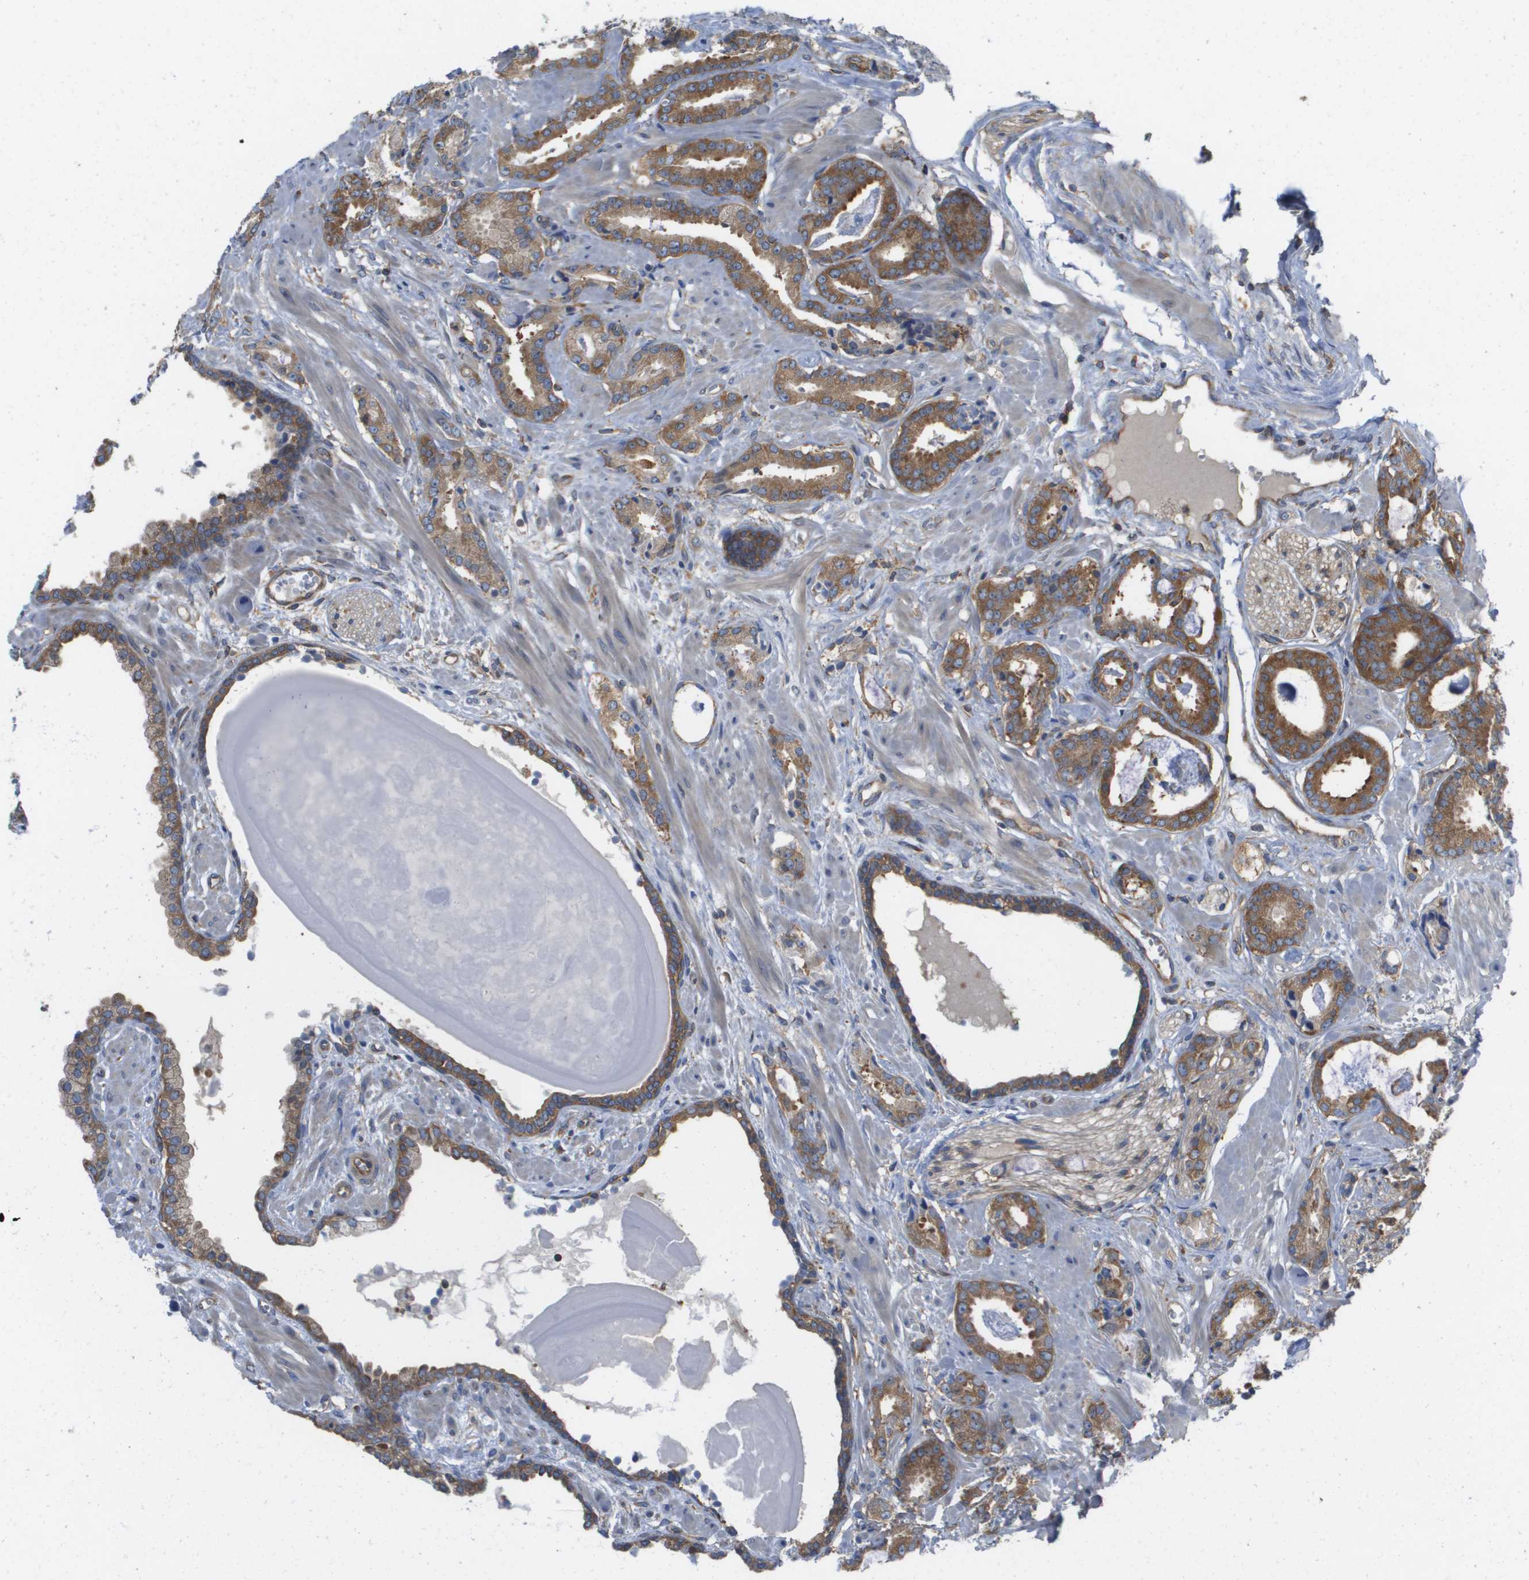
{"staining": {"intensity": "strong", "quantity": ">75%", "location": "cytoplasmic/membranous"}, "tissue": "prostate cancer", "cell_type": "Tumor cells", "image_type": "cancer", "snomed": [{"axis": "morphology", "description": "Adenocarcinoma, Low grade"}, {"axis": "topography", "description": "Prostate"}], "caption": "Immunohistochemistry (DAB (3,3'-diaminobenzidine)) staining of human low-grade adenocarcinoma (prostate) exhibits strong cytoplasmic/membranous protein staining in about >75% of tumor cells. Nuclei are stained in blue.", "gene": "EIF4G2", "patient": {"sex": "male", "age": 53}}